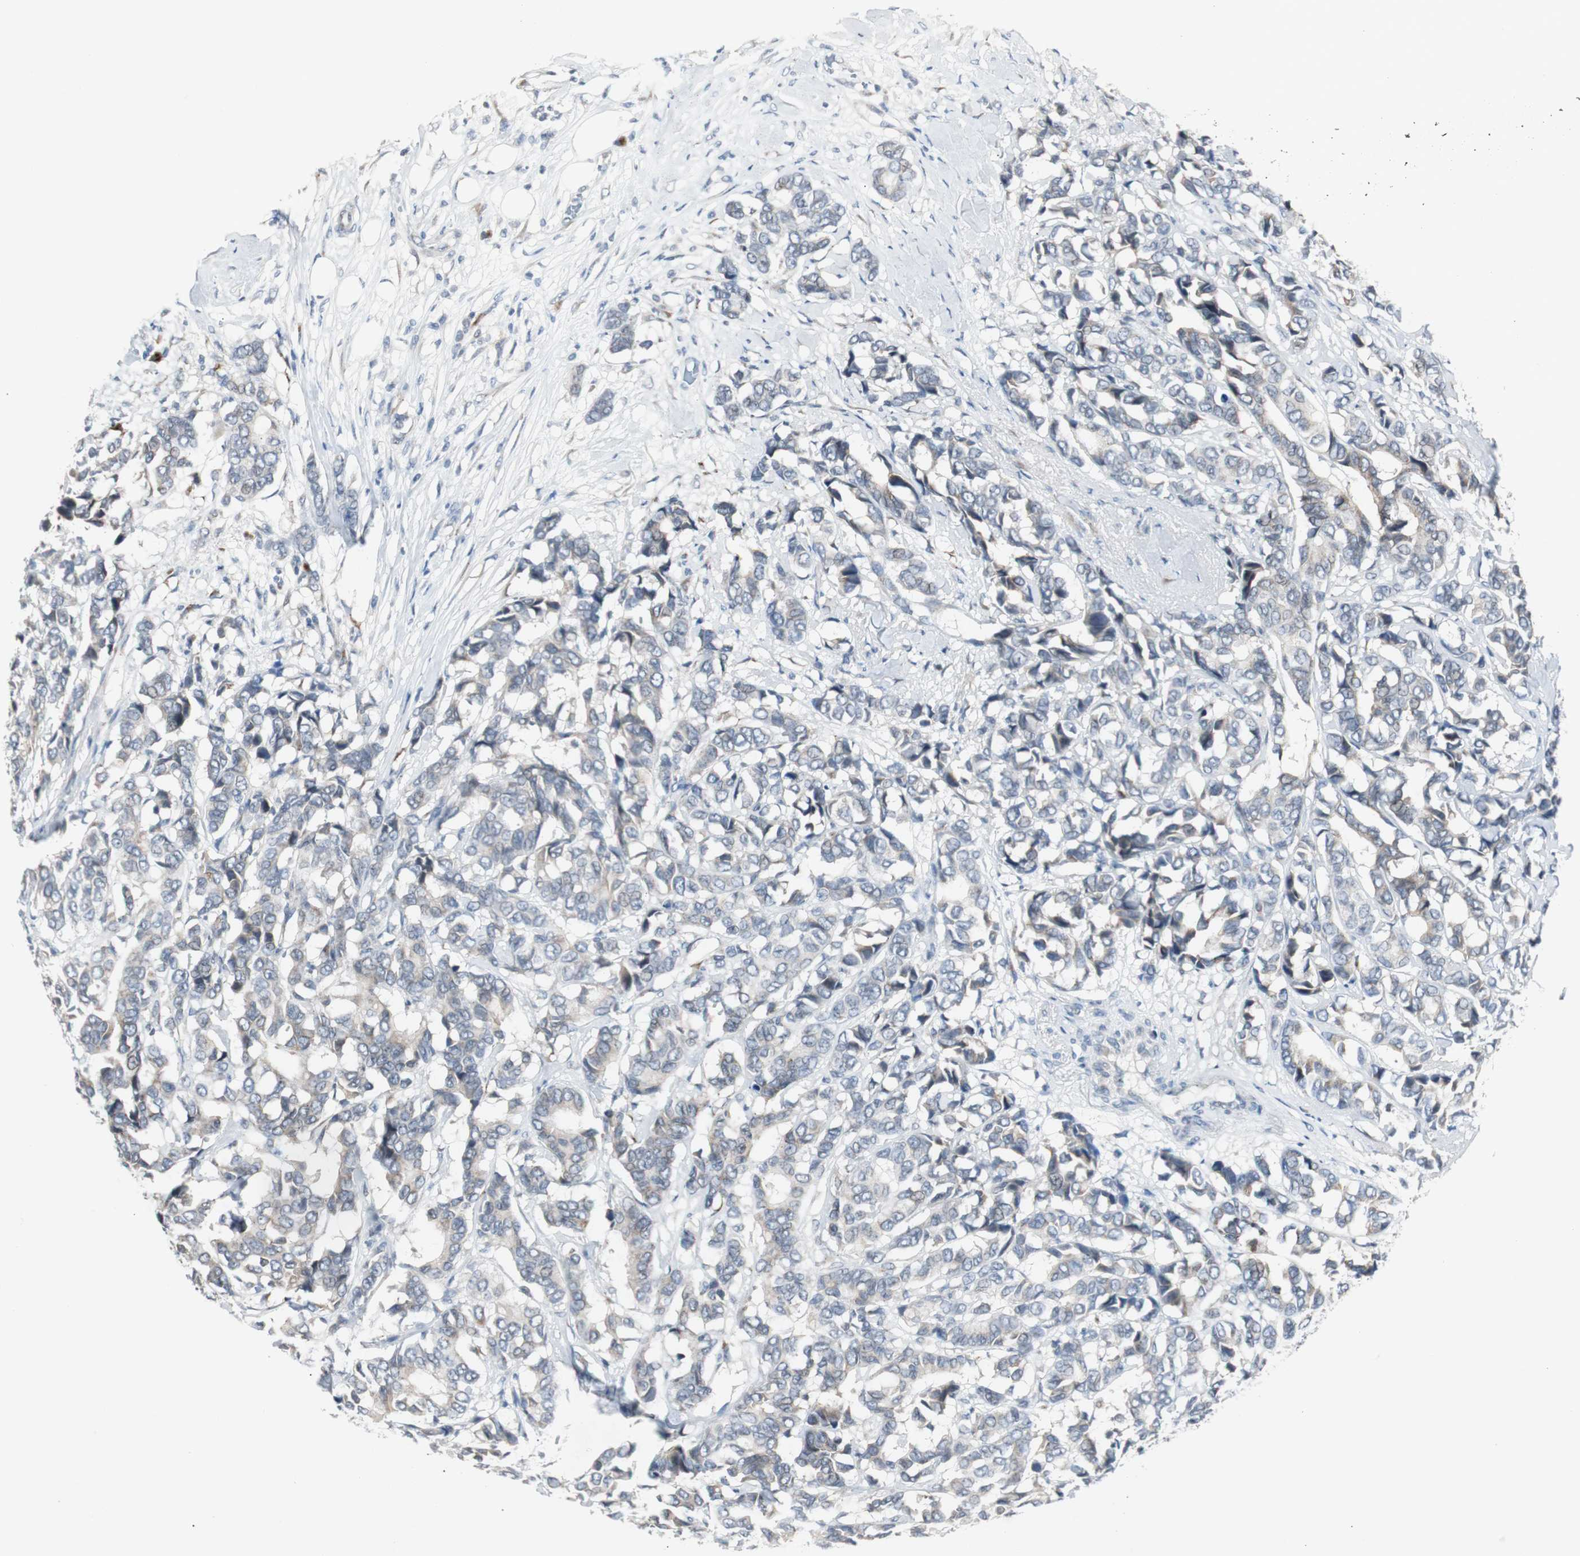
{"staining": {"intensity": "negative", "quantity": "none", "location": "none"}, "tissue": "breast cancer", "cell_type": "Tumor cells", "image_type": "cancer", "snomed": [{"axis": "morphology", "description": "Duct carcinoma"}, {"axis": "topography", "description": "Breast"}], "caption": "Tumor cells are negative for protein expression in human breast intraductal carcinoma. (Stains: DAB IHC with hematoxylin counter stain, Microscopy: brightfield microscopy at high magnification).", "gene": "SOX30", "patient": {"sex": "female", "age": 87}}